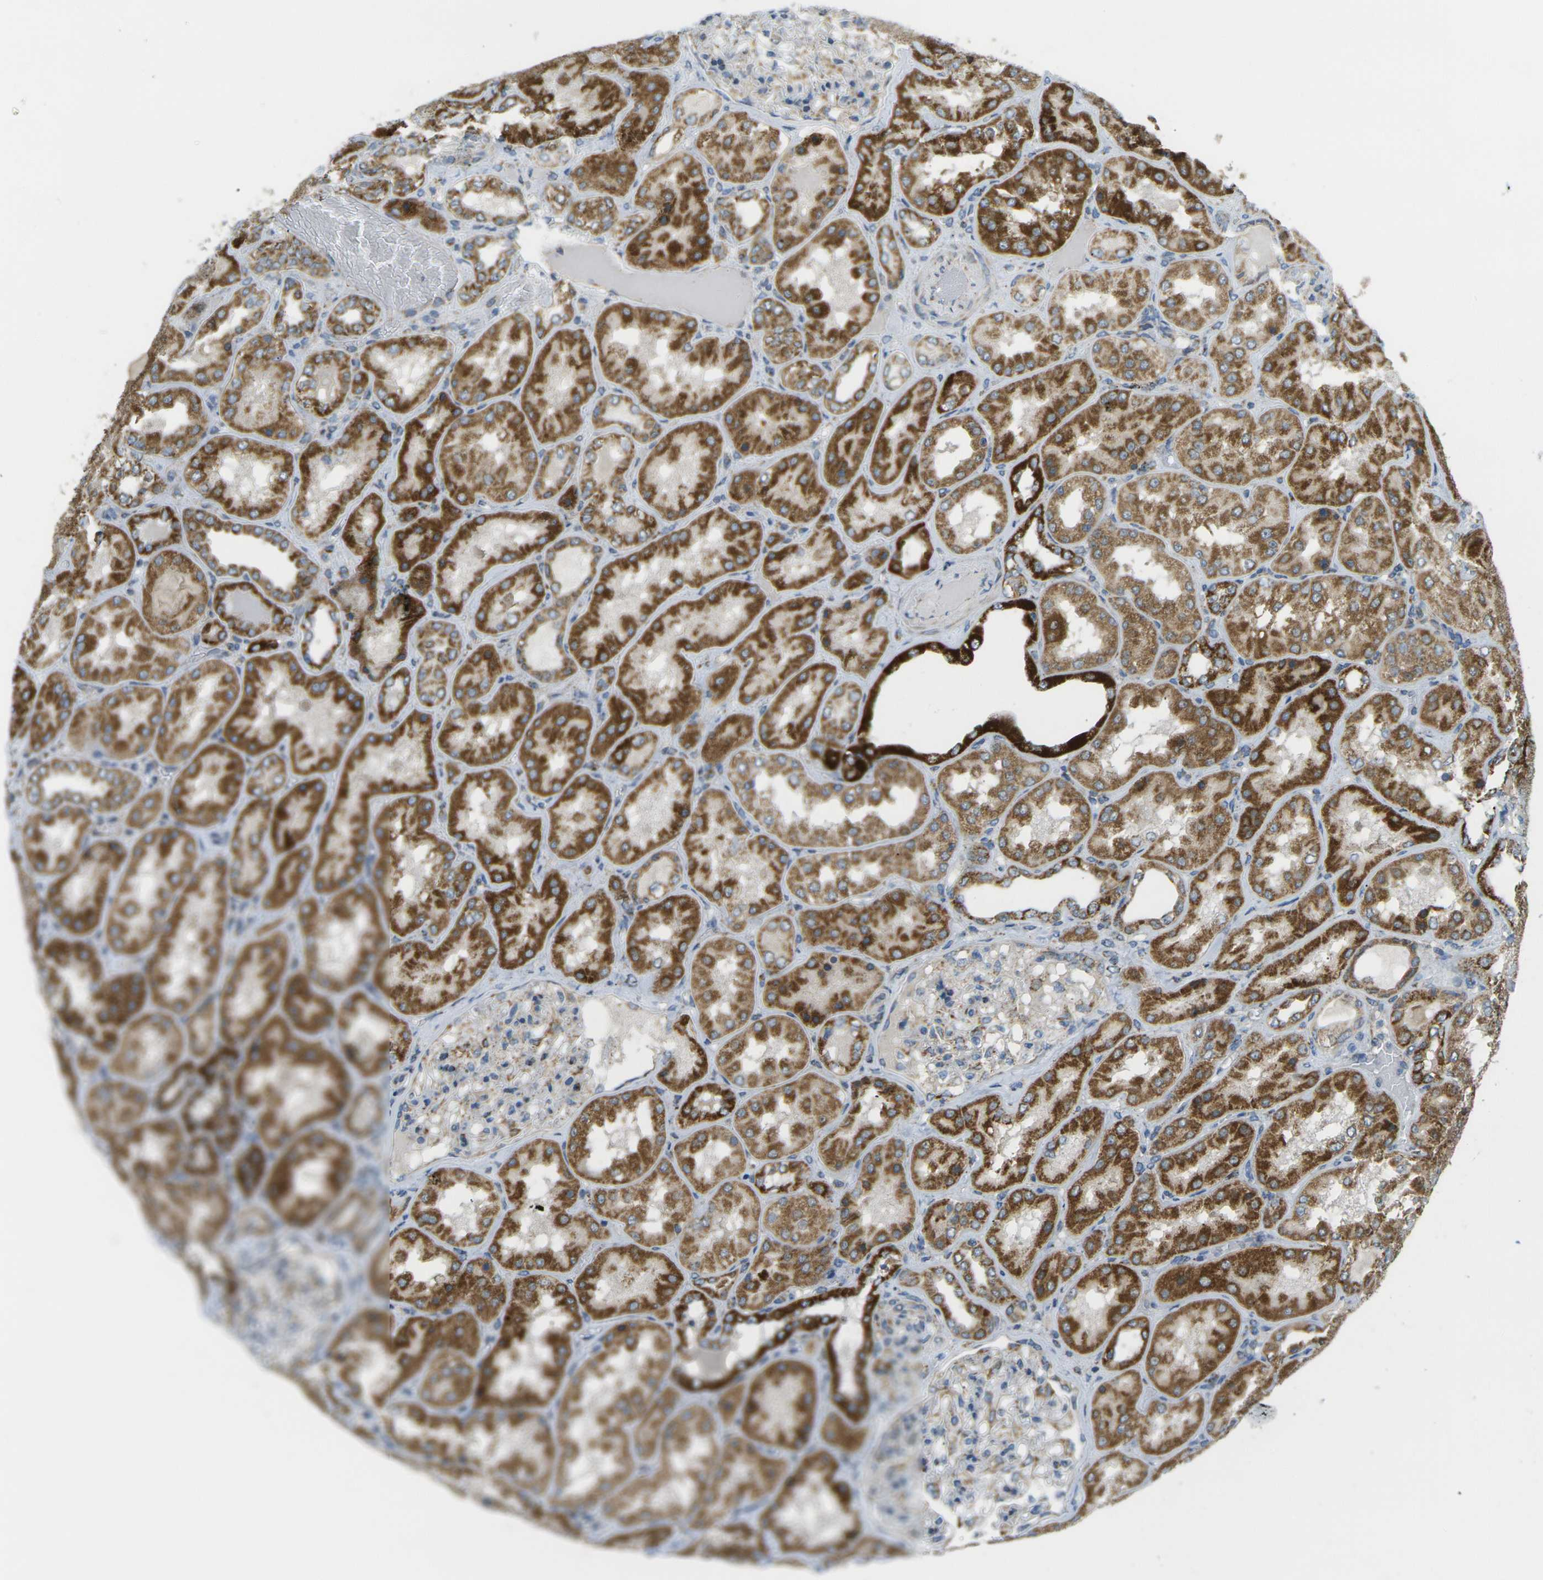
{"staining": {"intensity": "moderate", "quantity": "<25%", "location": "cytoplasmic/membranous"}, "tissue": "kidney", "cell_type": "Cells in glomeruli", "image_type": "normal", "snomed": [{"axis": "morphology", "description": "Normal tissue, NOS"}, {"axis": "topography", "description": "Kidney"}], "caption": "Brown immunohistochemical staining in normal human kidney reveals moderate cytoplasmic/membranous positivity in about <25% of cells in glomeruli.", "gene": "CYB5R1", "patient": {"sex": "female", "age": 56}}